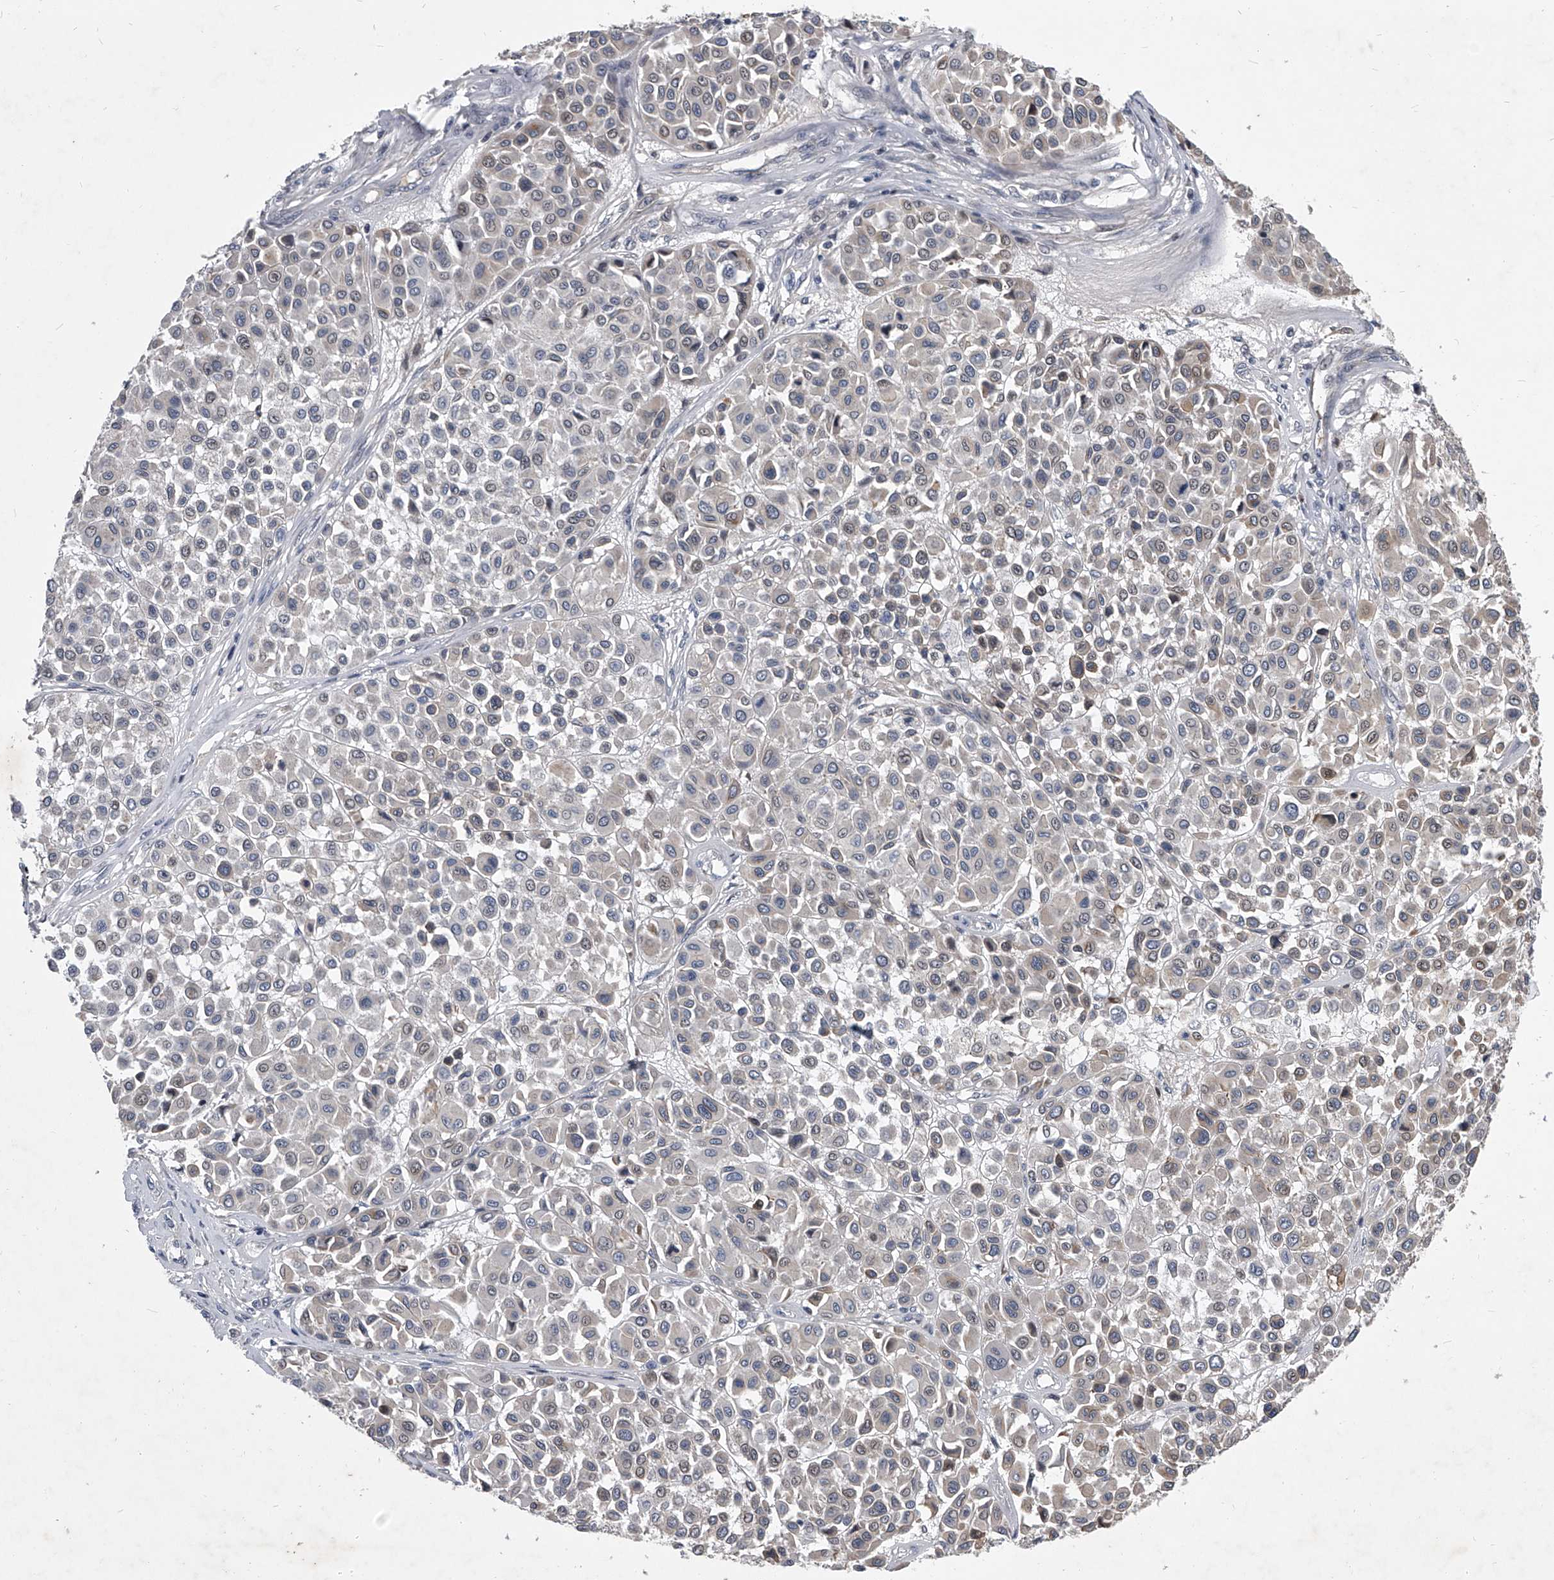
{"staining": {"intensity": "negative", "quantity": "none", "location": "none"}, "tissue": "melanoma", "cell_type": "Tumor cells", "image_type": "cancer", "snomed": [{"axis": "morphology", "description": "Malignant melanoma, Metastatic site"}, {"axis": "topography", "description": "Soft tissue"}], "caption": "Malignant melanoma (metastatic site) was stained to show a protein in brown. There is no significant positivity in tumor cells.", "gene": "ZNF76", "patient": {"sex": "male", "age": 41}}